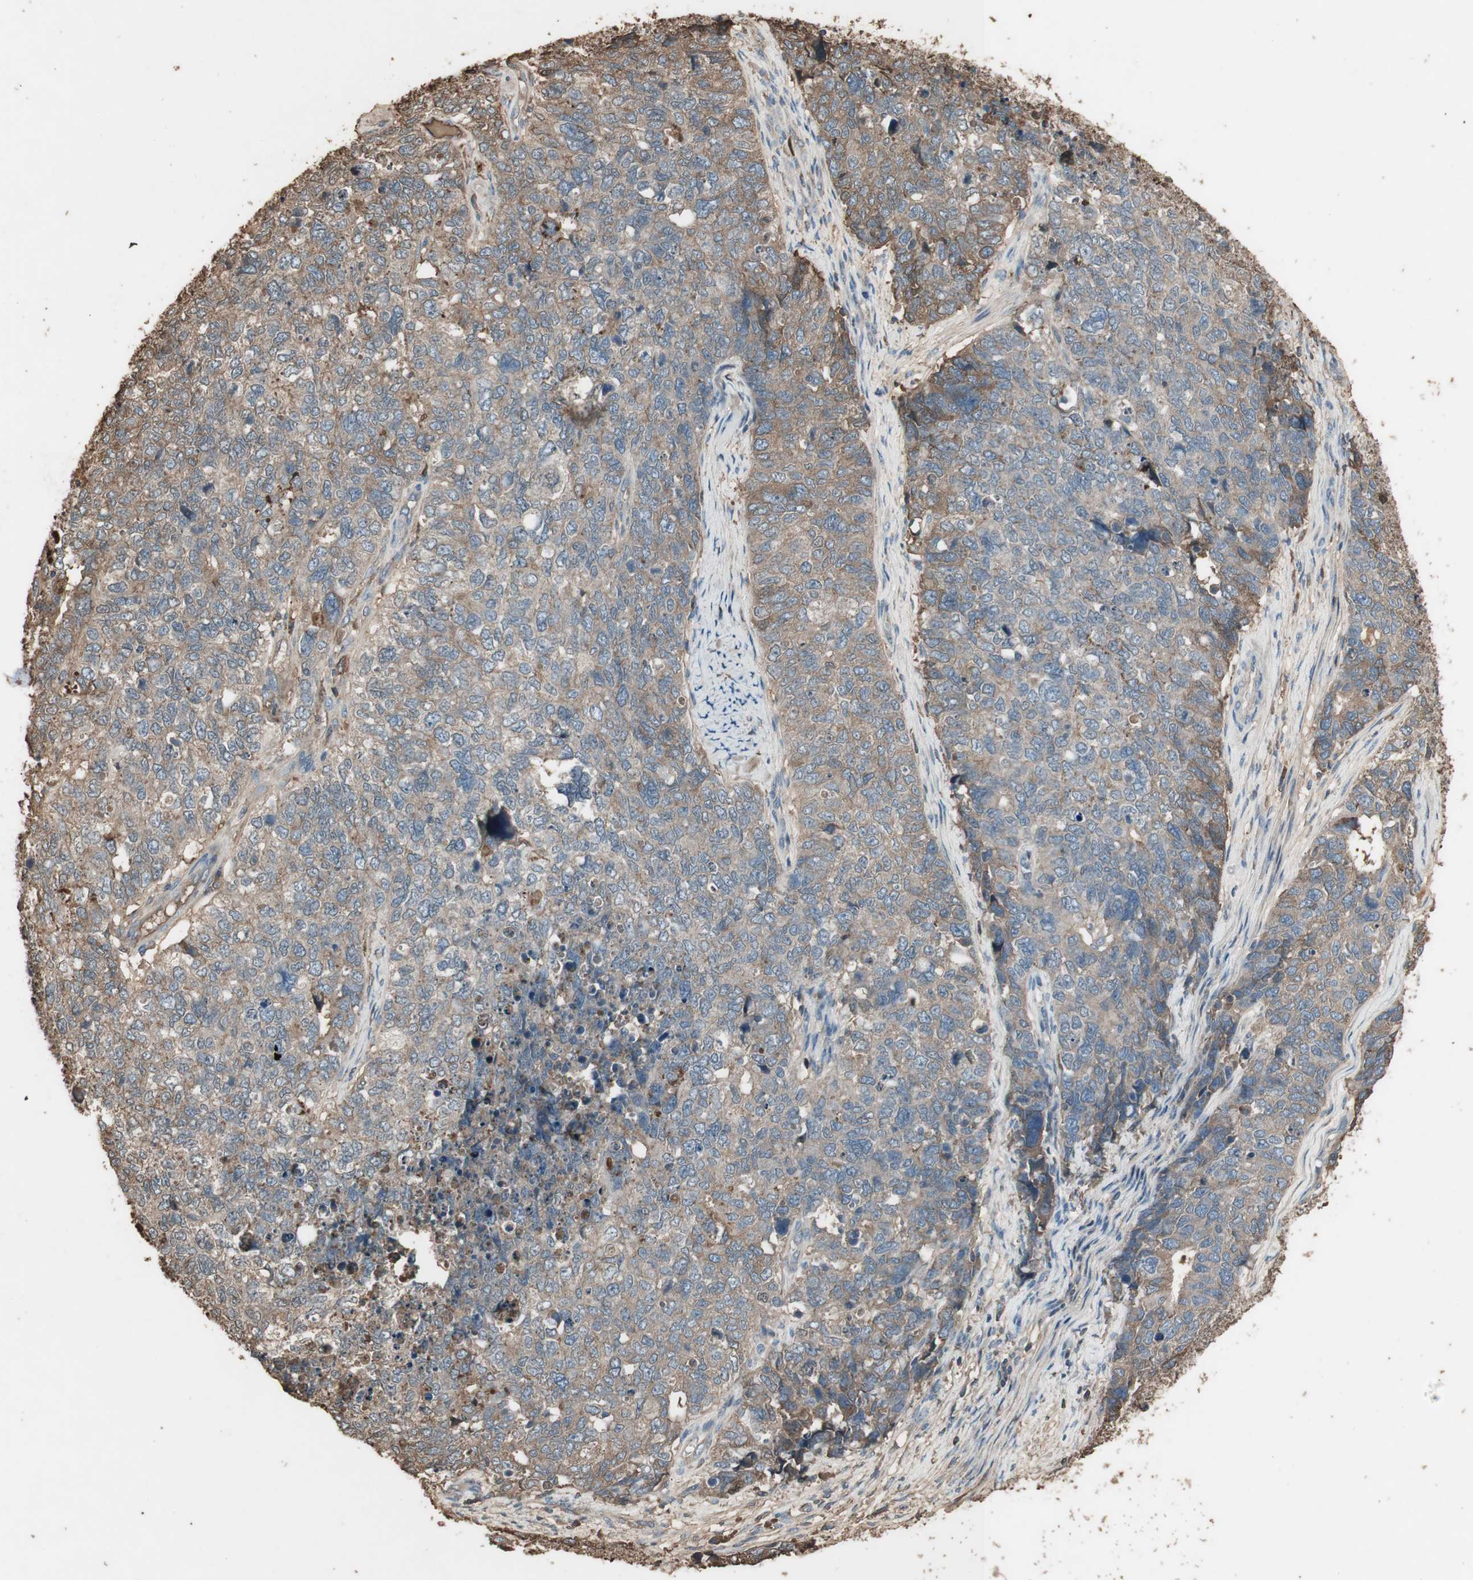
{"staining": {"intensity": "weak", "quantity": ">75%", "location": "cytoplasmic/membranous"}, "tissue": "cervical cancer", "cell_type": "Tumor cells", "image_type": "cancer", "snomed": [{"axis": "morphology", "description": "Squamous cell carcinoma, NOS"}, {"axis": "topography", "description": "Cervix"}], "caption": "IHC (DAB (3,3'-diaminobenzidine)) staining of squamous cell carcinoma (cervical) reveals weak cytoplasmic/membranous protein expression in approximately >75% of tumor cells. The protein of interest is shown in brown color, while the nuclei are stained blue.", "gene": "MMP14", "patient": {"sex": "female", "age": 63}}